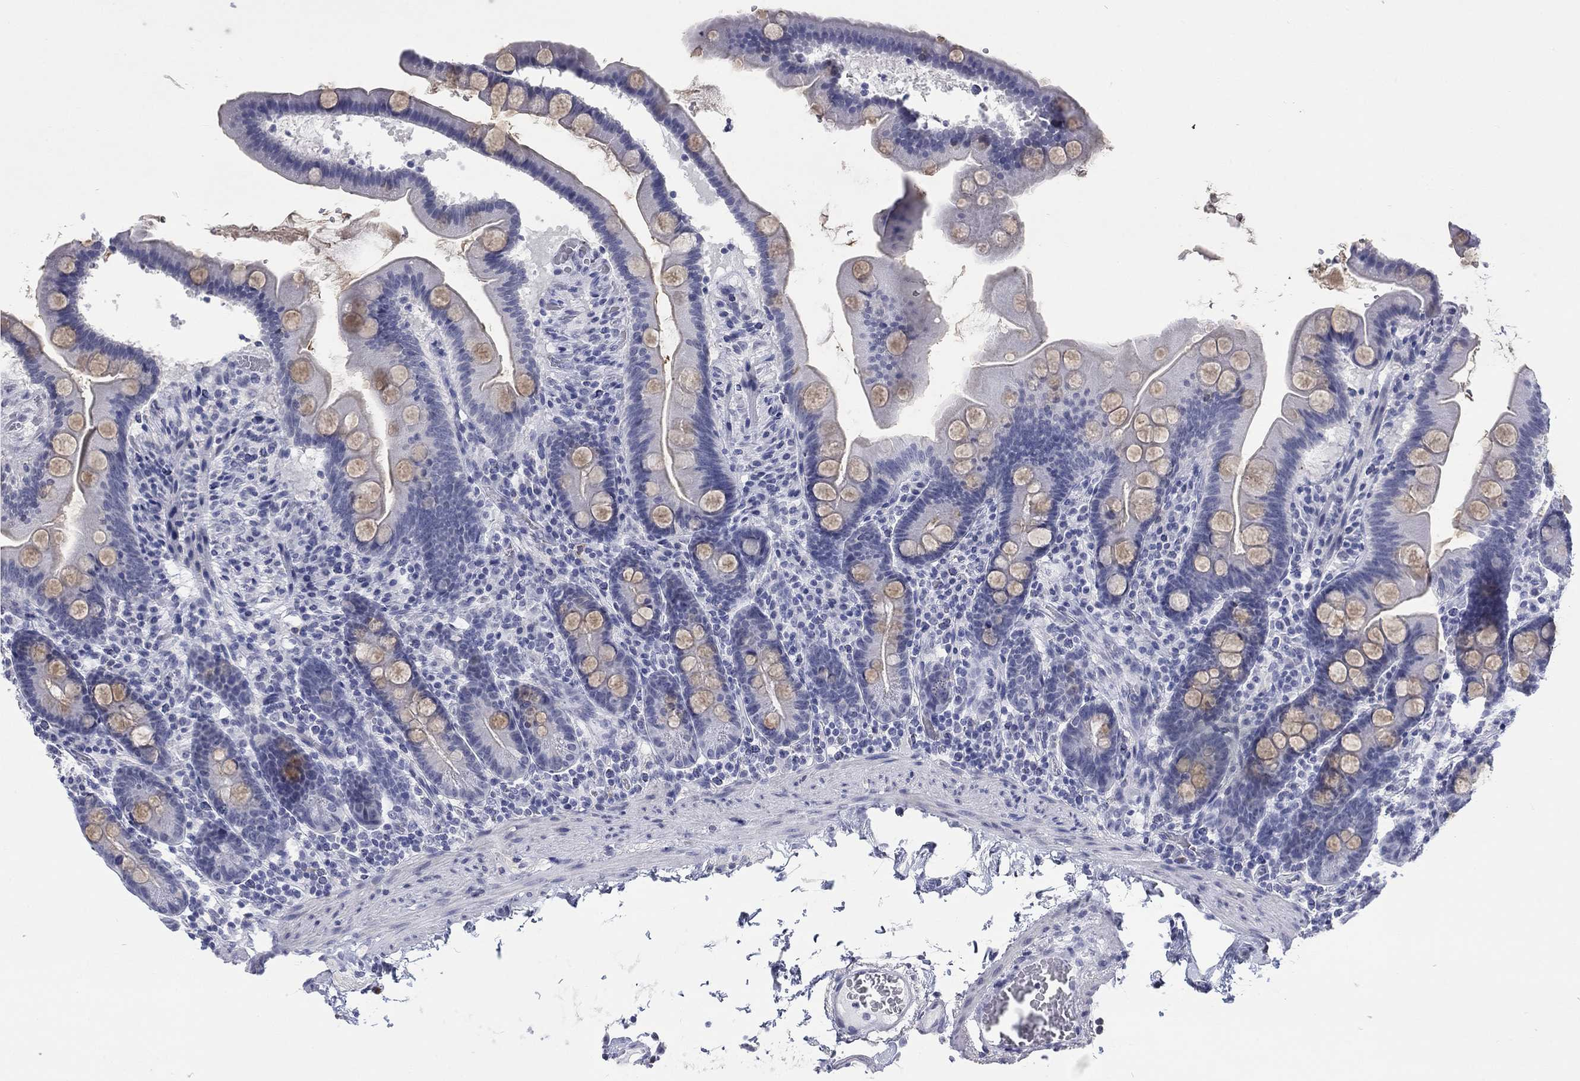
{"staining": {"intensity": "moderate", "quantity": "<25%", "location": "cytoplasmic/membranous"}, "tissue": "duodenum", "cell_type": "Glandular cells", "image_type": "normal", "snomed": [{"axis": "morphology", "description": "Normal tissue, NOS"}, {"axis": "topography", "description": "Duodenum"}], "caption": "Immunohistochemical staining of unremarkable human duodenum demonstrates <25% levels of moderate cytoplasmic/membranous protein expression in about <25% of glandular cells. Nuclei are stained in blue.", "gene": "ECEL1", "patient": {"sex": "male", "age": 59}}